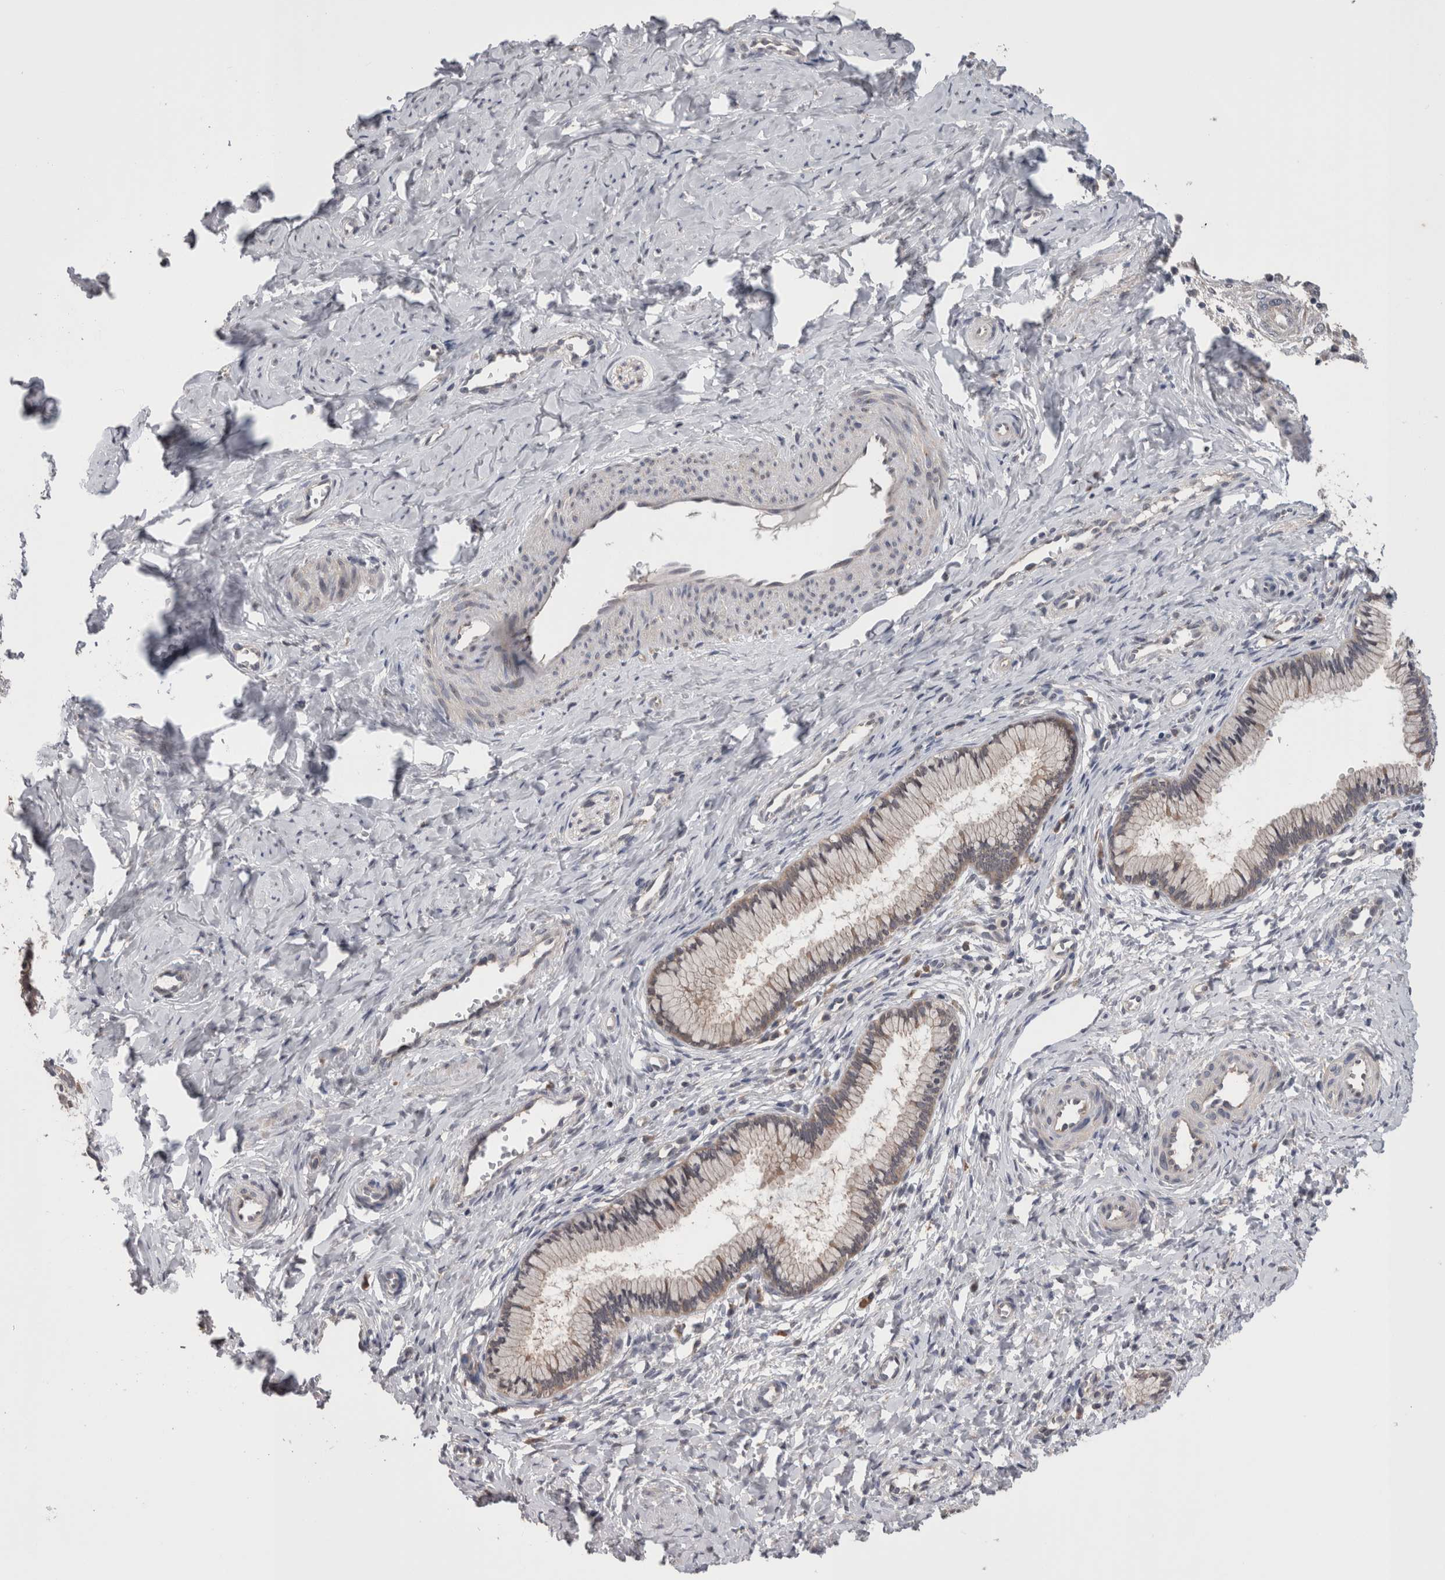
{"staining": {"intensity": "weak", "quantity": ">75%", "location": "cytoplasmic/membranous"}, "tissue": "cervix", "cell_type": "Glandular cells", "image_type": "normal", "snomed": [{"axis": "morphology", "description": "Normal tissue, NOS"}, {"axis": "topography", "description": "Cervix"}], "caption": "Weak cytoplasmic/membranous positivity for a protein is present in about >75% of glandular cells of normal cervix using immunohistochemistry.", "gene": "DCTN6", "patient": {"sex": "female", "age": 27}}